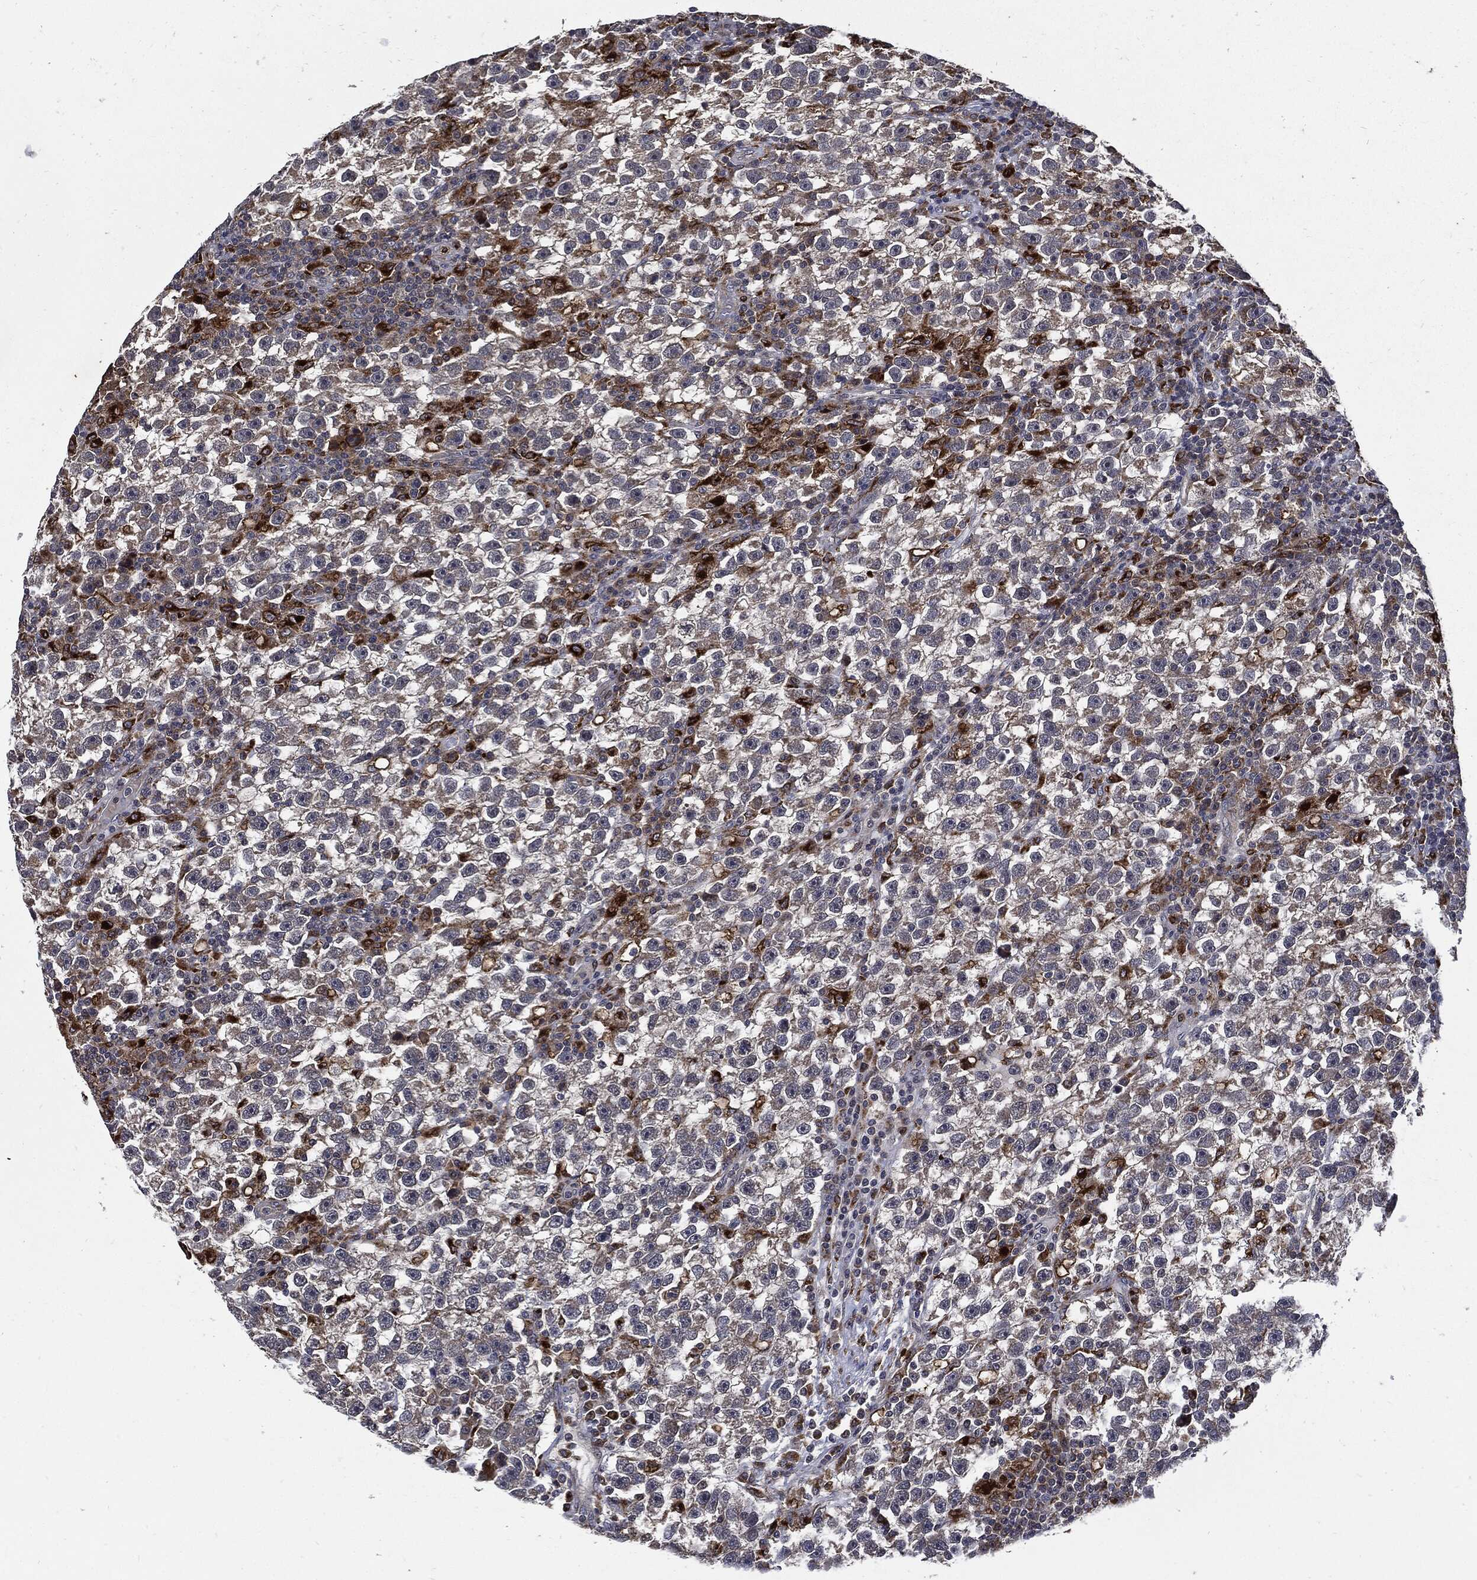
{"staining": {"intensity": "negative", "quantity": "none", "location": "none"}, "tissue": "testis cancer", "cell_type": "Tumor cells", "image_type": "cancer", "snomed": [{"axis": "morphology", "description": "Seminoma, NOS"}, {"axis": "topography", "description": "Testis"}], "caption": "Protein analysis of seminoma (testis) exhibits no significant expression in tumor cells. (Brightfield microscopy of DAB (3,3'-diaminobenzidine) immunohistochemistry at high magnification).", "gene": "SLC31A2", "patient": {"sex": "male", "age": 47}}